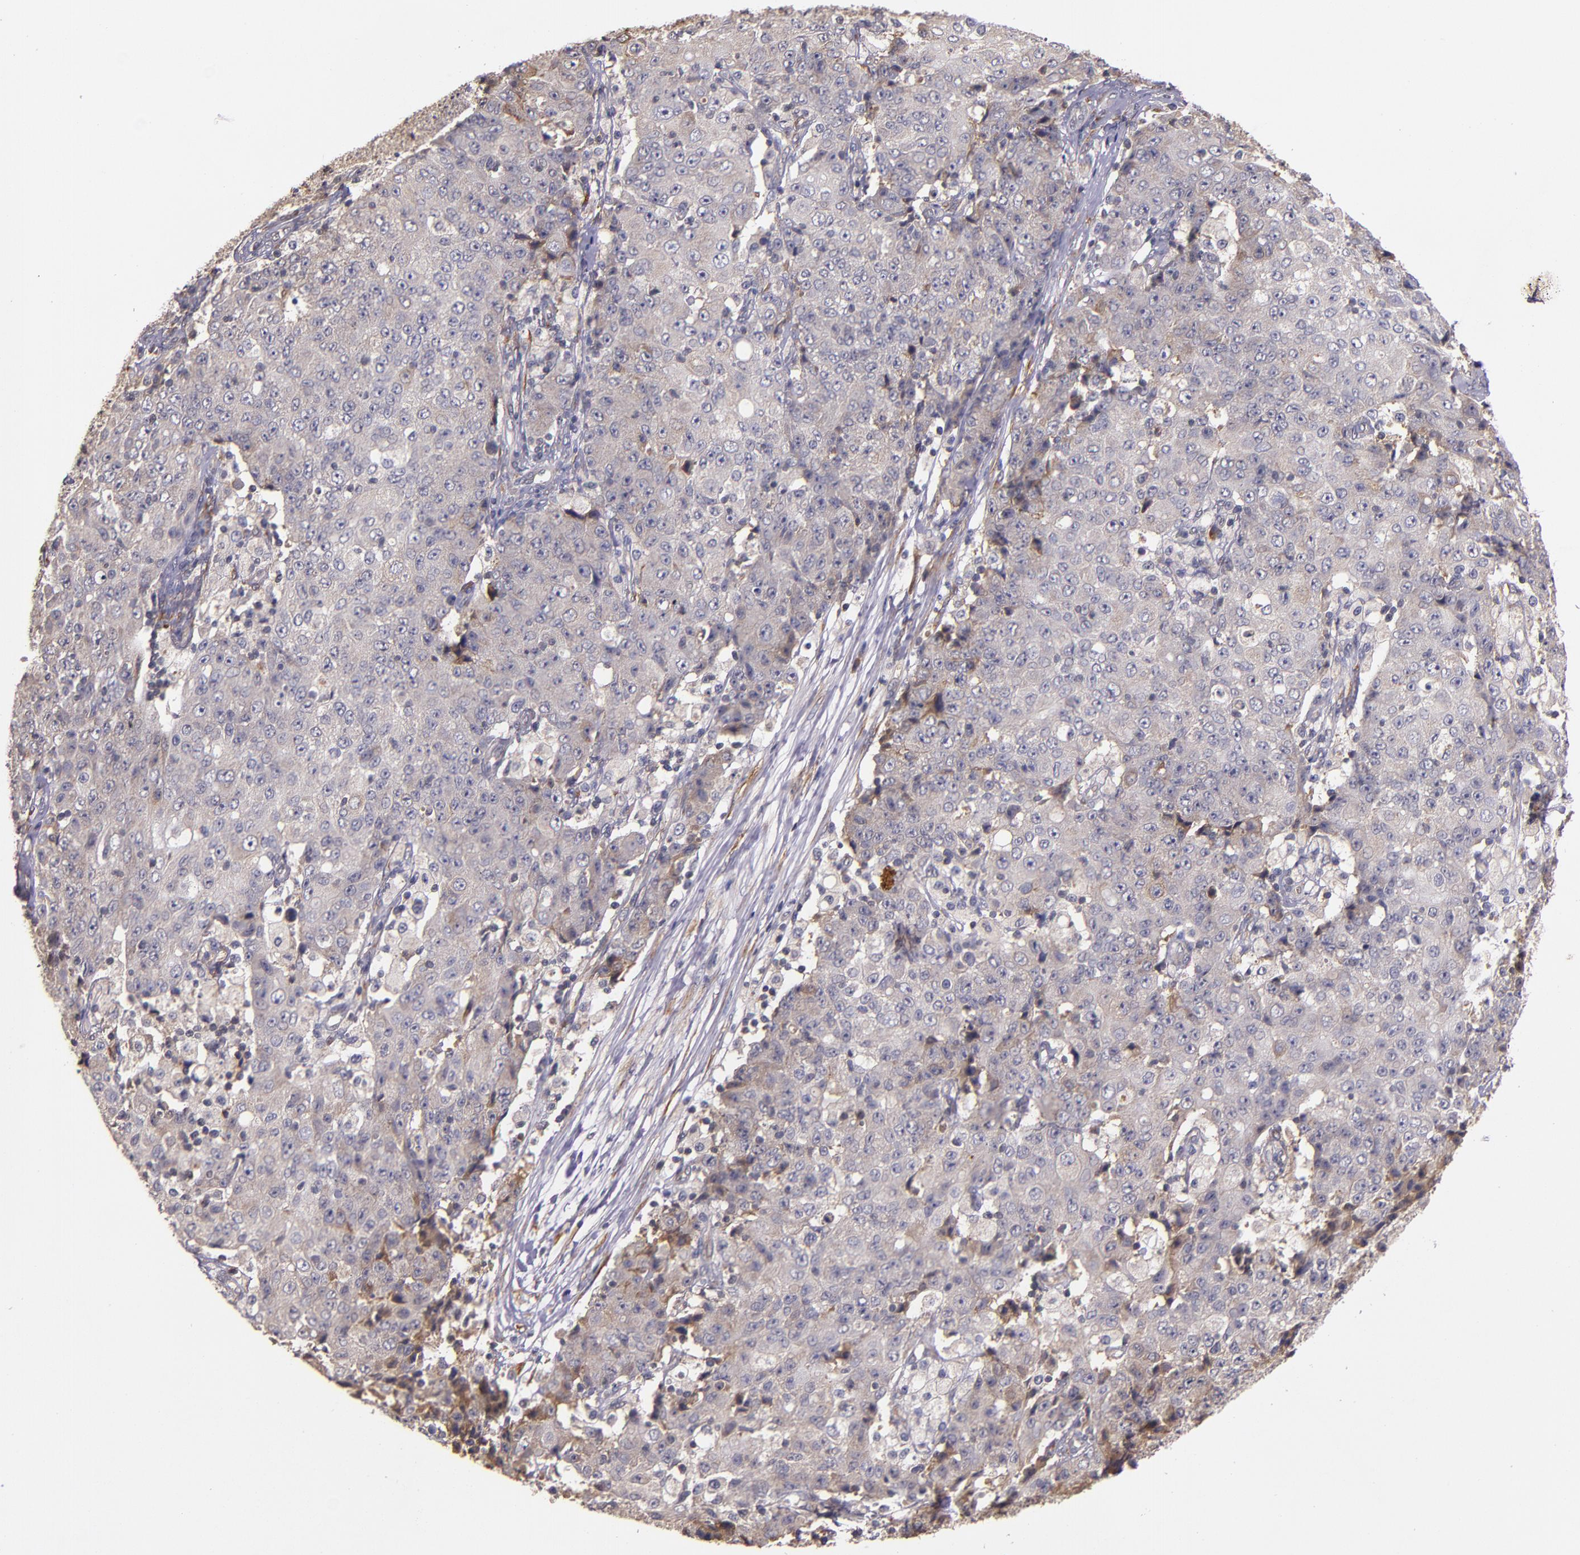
{"staining": {"intensity": "weak", "quantity": ">75%", "location": "cytoplasmic/membranous"}, "tissue": "ovarian cancer", "cell_type": "Tumor cells", "image_type": "cancer", "snomed": [{"axis": "morphology", "description": "Carcinoma, endometroid"}, {"axis": "topography", "description": "Ovary"}], "caption": "IHC image of ovarian cancer stained for a protein (brown), which demonstrates low levels of weak cytoplasmic/membranous positivity in about >75% of tumor cells.", "gene": "PRAF2", "patient": {"sex": "female", "age": 42}}